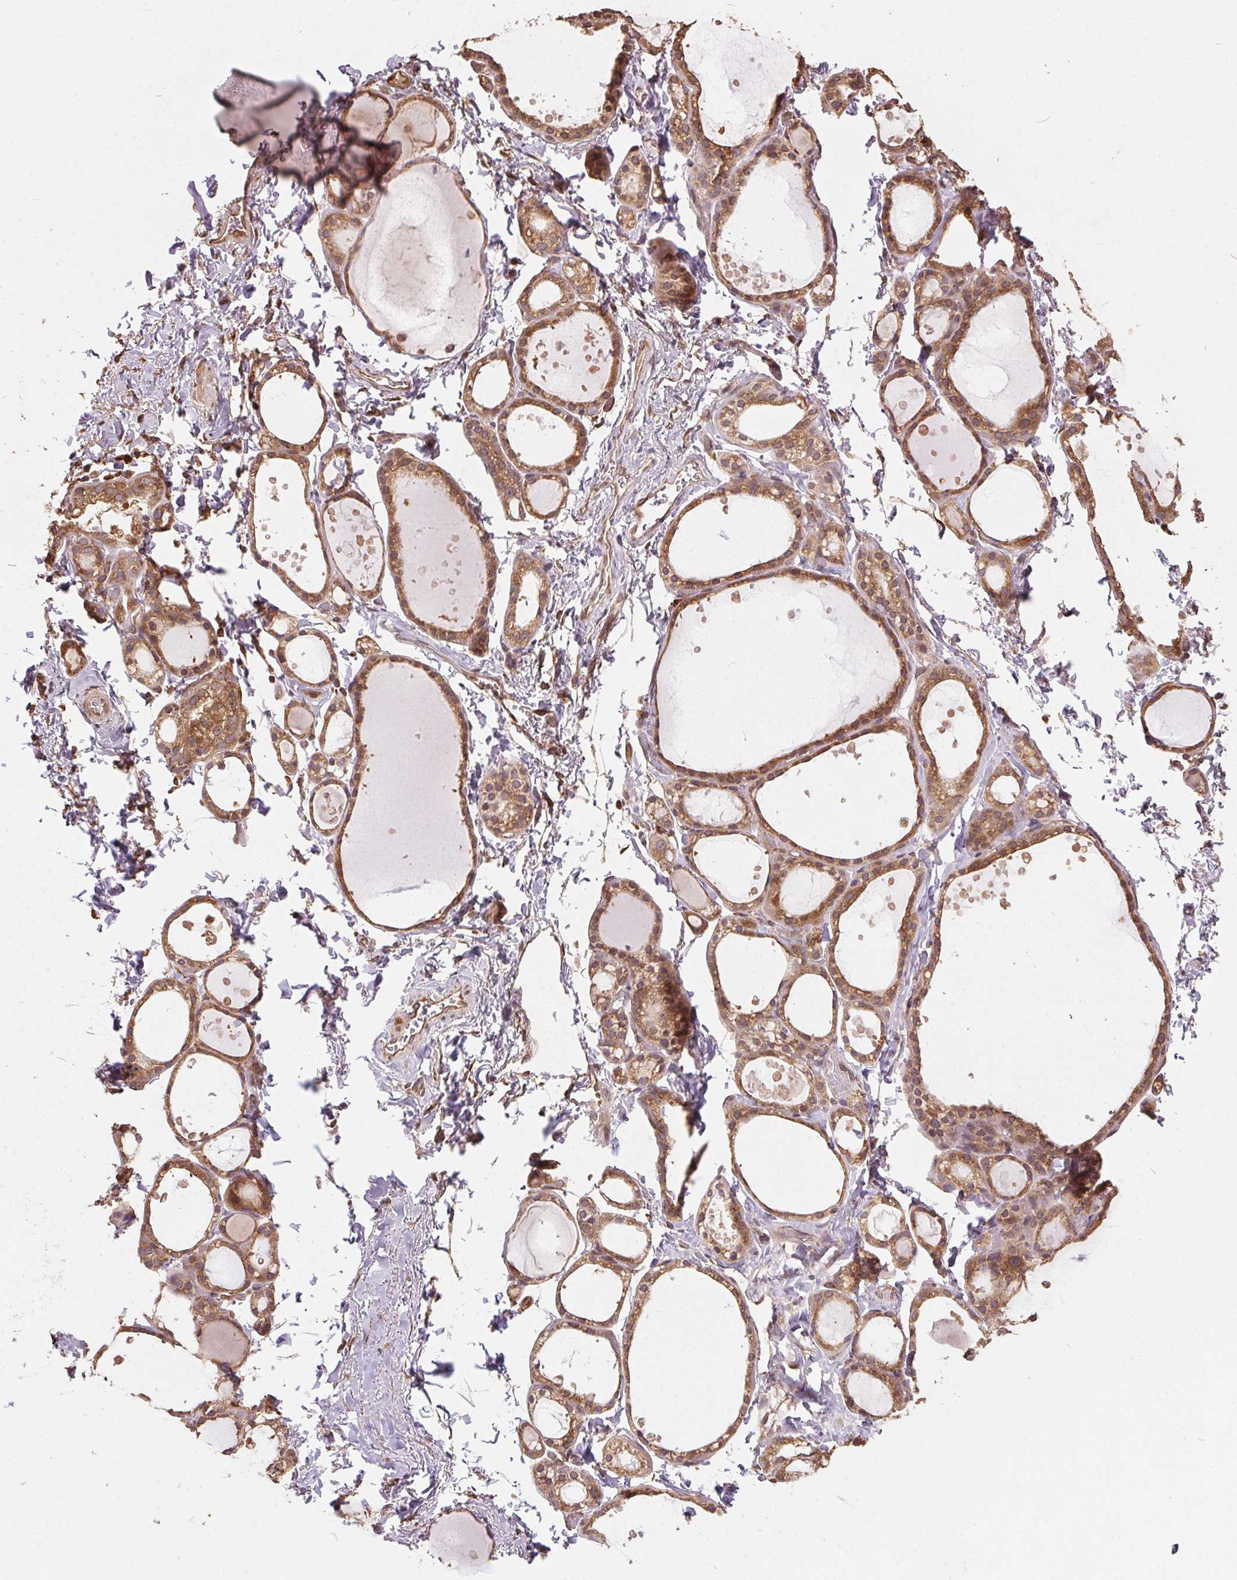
{"staining": {"intensity": "moderate", "quantity": ">75%", "location": "cytoplasmic/membranous"}, "tissue": "thyroid gland", "cell_type": "Glandular cells", "image_type": "normal", "snomed": [{"axis": "morphology", "description": "Normal tissue, NOS"}, {"axis": "topography", "description": "Thyroid gland"}], "caption": "Thyroid gland stained for a protein reveals moderate cytoplasmic/membranous positivity in glandular cells. (Brightfield microscopy of DAB IHC at high magnification).", "gene": "EIF2S1", "patient": {"sex": "male", "age": 68}}